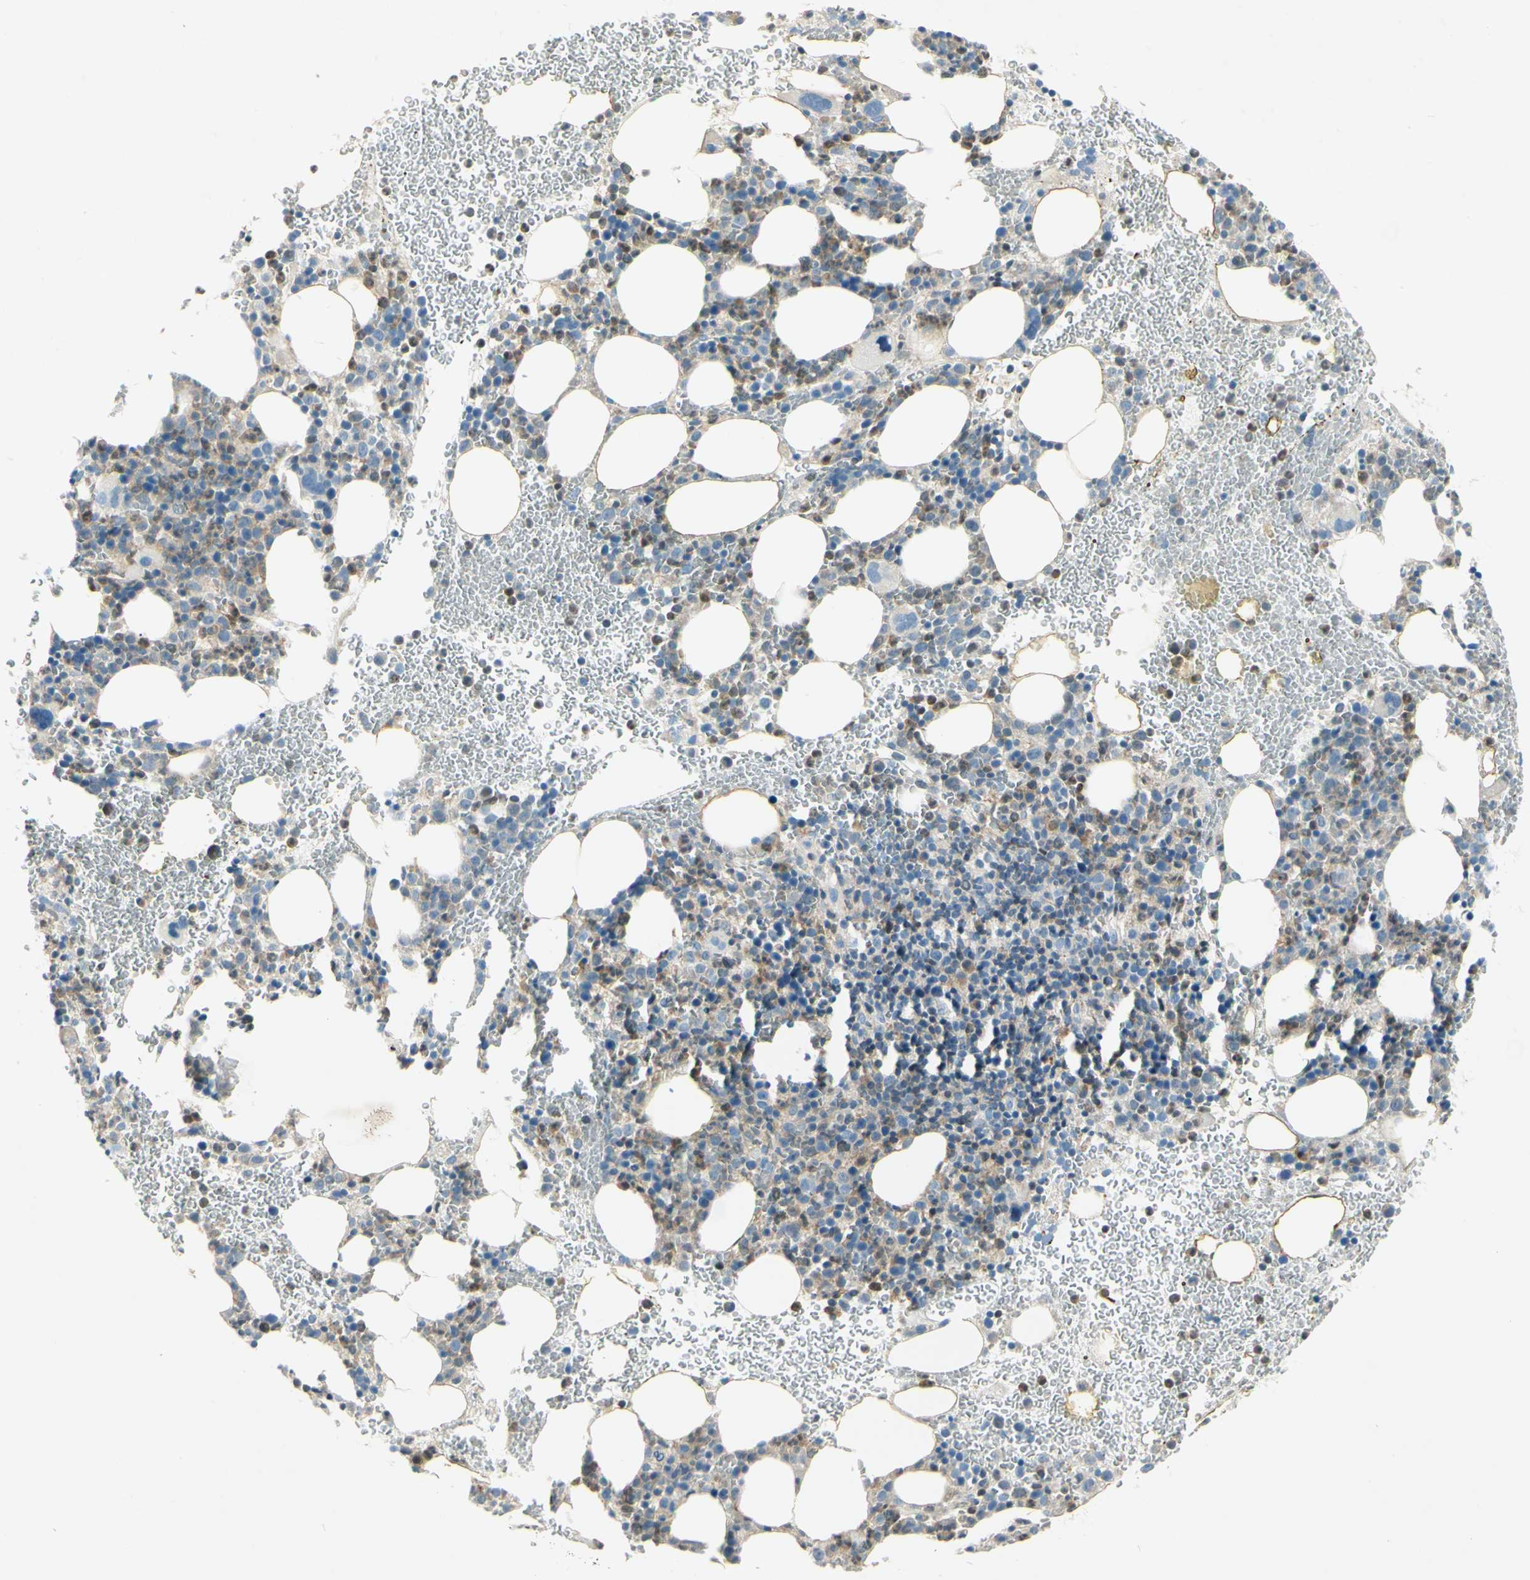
{"staining": {"intensity": "moderate", "quantity": "25%-75%", "location": "cytoplasmic/membranous"}, "tissue": "bone marrow", "cell_type": "Hematopoietic cells", "image_type": "normal", "snomed": [{"axis": "morphology", "description": "Normal tissue, NOS"}, {"axis": "morphology", "description": "Inflammation, NOS"}, {"axis": "topography", "description": "Bone marrow"}], "caption": "Immunohistochemical staining of normal bone marrow displays medium levels of moderate cytoplasmic/membranous staining in approximately 25%-75% of hematopoietic cells.", "gene": "C1orf159", "patient": {"sex": "female", "age": 54}}